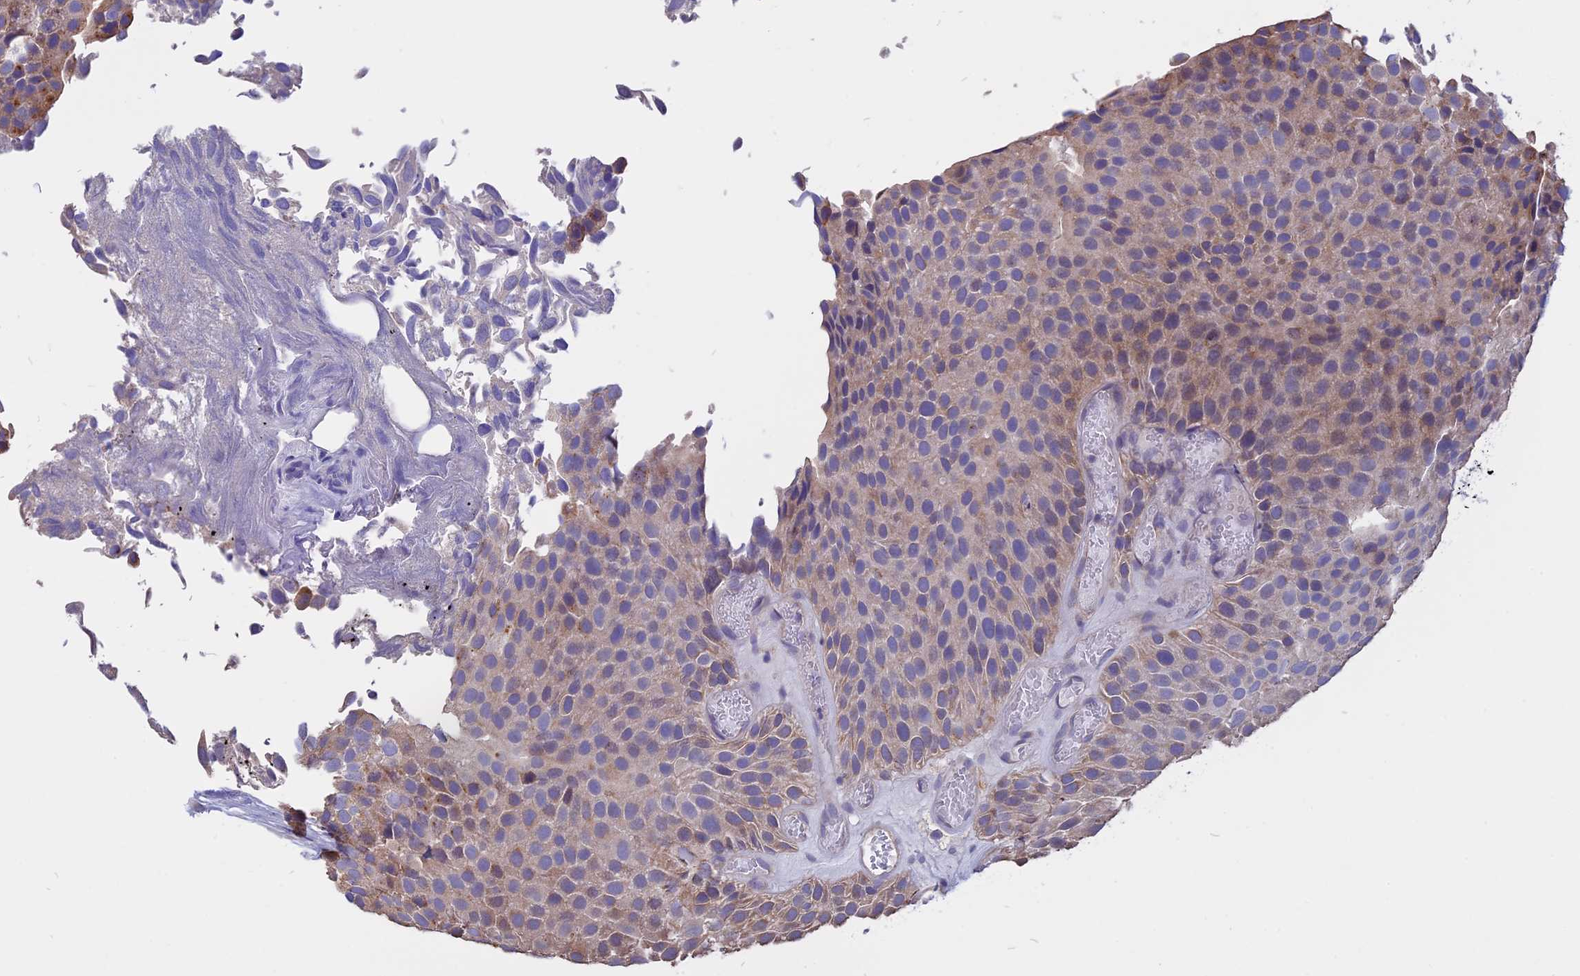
{"staining": {"intensity": "weak", "quantity": "25%-75%", "location": "cytoplasmic/membranous"}, "tissue": "urothelial cancer", "cell_type": "Tumor cells", "image_type": "cancer", "snomed": [{"axis": "morphology", "description": "Urothelial carcinoma, Low grade"}, {"axis": "topography", "description": "Urinary bladder"}], "caption": "Protein staining of low-grade urothelial carcinoma tissue reveals weak cytoplasmic/membranous staining in about 25%-75% of tumor cells.", "gene": "CARMIL2", "patient": {"sex": "male", "age": 89}}